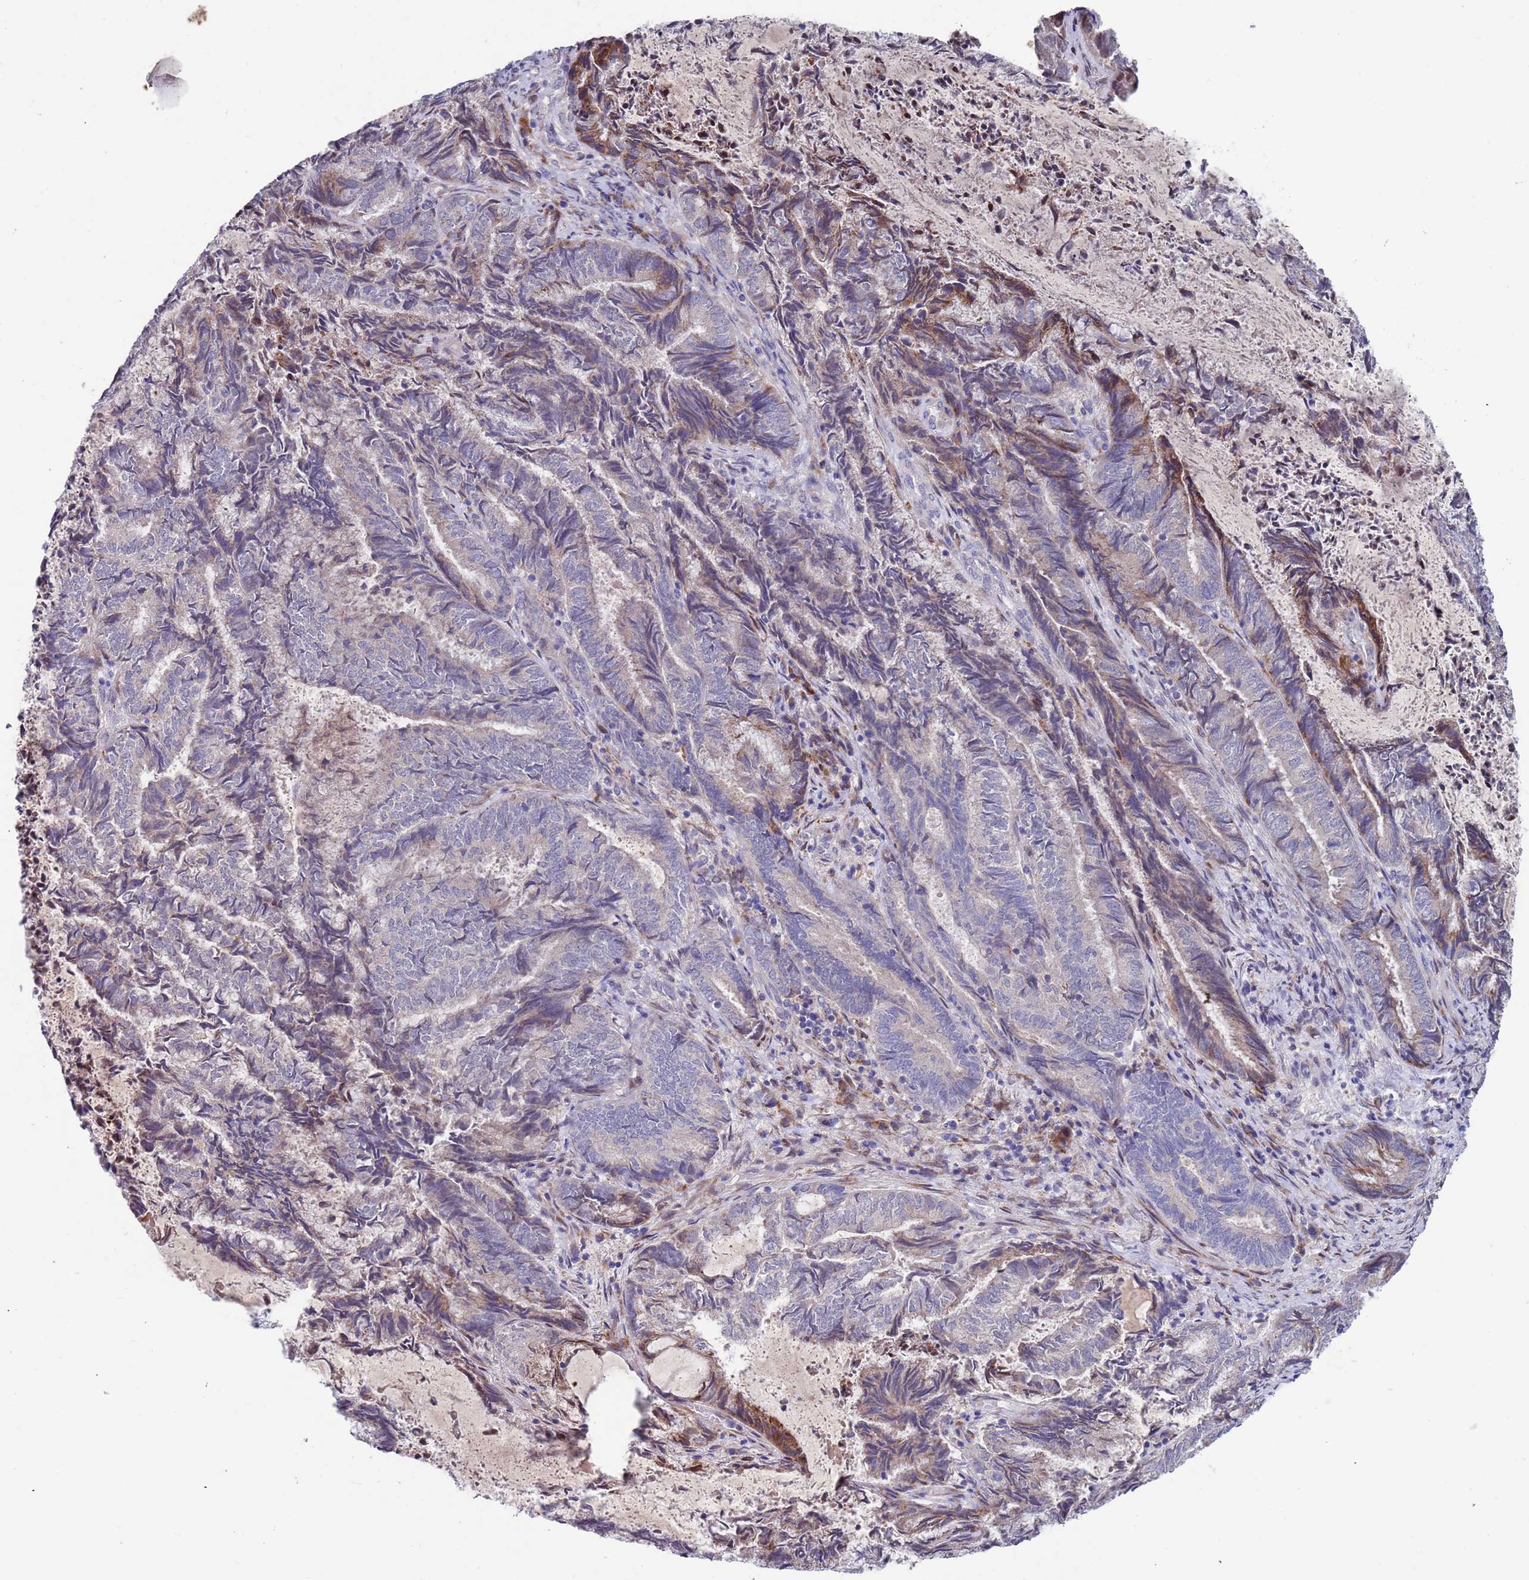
{"staining": {"intensity": "moderate", "quantity": "<25%", "location": "cytoplasmic/membranous"}, "tissue": "endometrial cancer", "cell_type": "Tumor cells", "image_type": "cancer", "snomed": [{"axis": "morphology", "description": "Adenocarcinoma, NOS"}, {"axis": "topography", "description": "Endometrium"}], "caption": "Protein staining of adenocarcinoma (endometrial) tissue reveals moderate cytoplasmic/membranous staining in approximately <25% of tumor cells.", "gene": "FBXO27", "patient": {"sex": "female", "age": 80}}